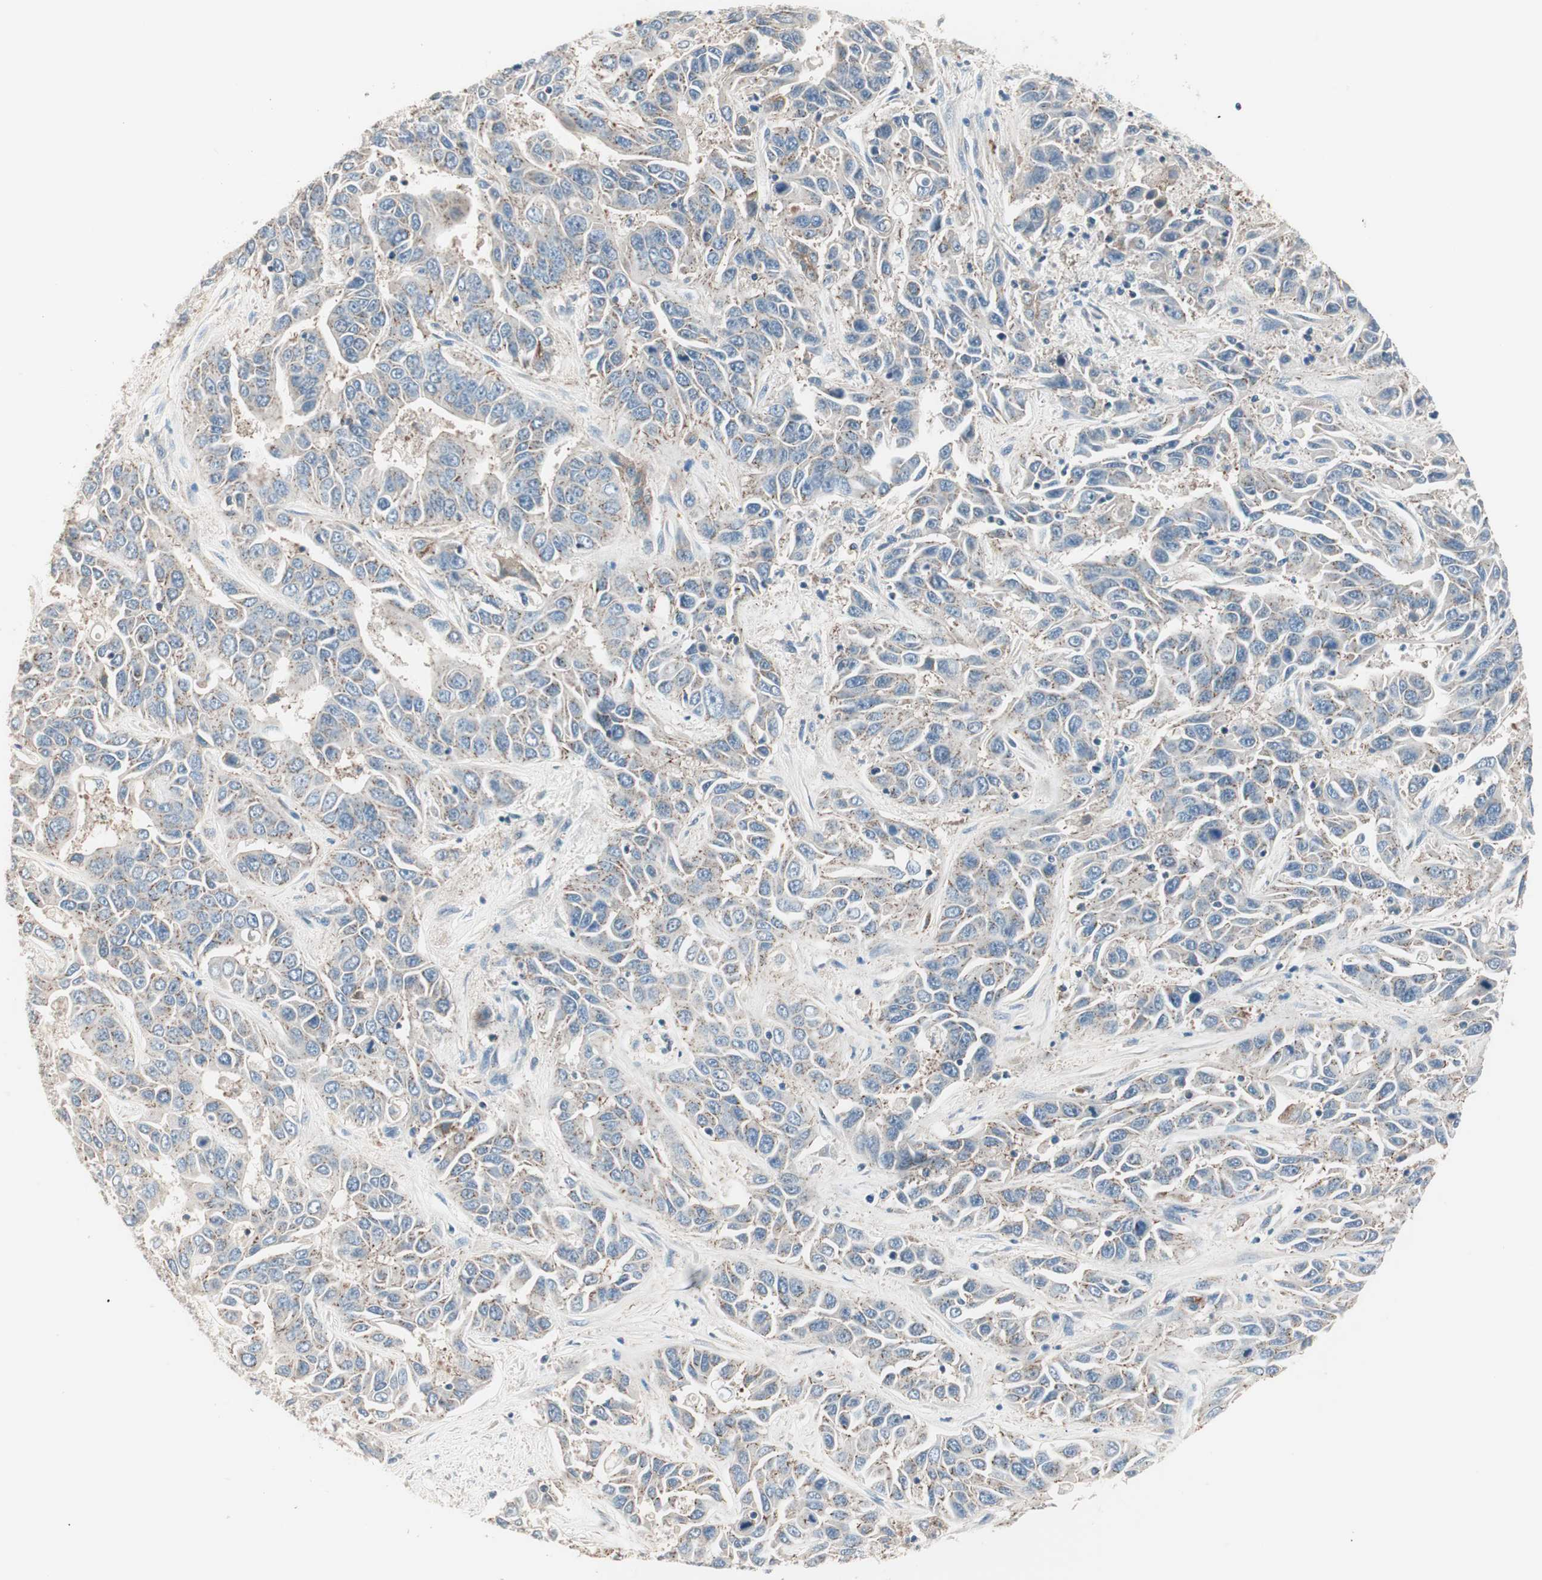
{"staining": {"intensity": "weak", "quantity": "25%-75%", "location": "cytoplasmic/membranous"}, "tissue": "liver cancer", "cell_type": "Tumor cells", "image_type": "cancer", "snomed": [{"axis": "morphology", "description": "Cholangiocarcinoma"}, {"axis": "topography", "description": "Liver"}], "caption": "DAB (3,3'-diaminobenzidine) immunohistochemical staining of liver cancer exhibits weak cytoplasmic/membranous protein expression in approximately 25%-75% of tumor cells.", "gene": "RAD54B", "patient": {"sex": "female", "age": 52}}